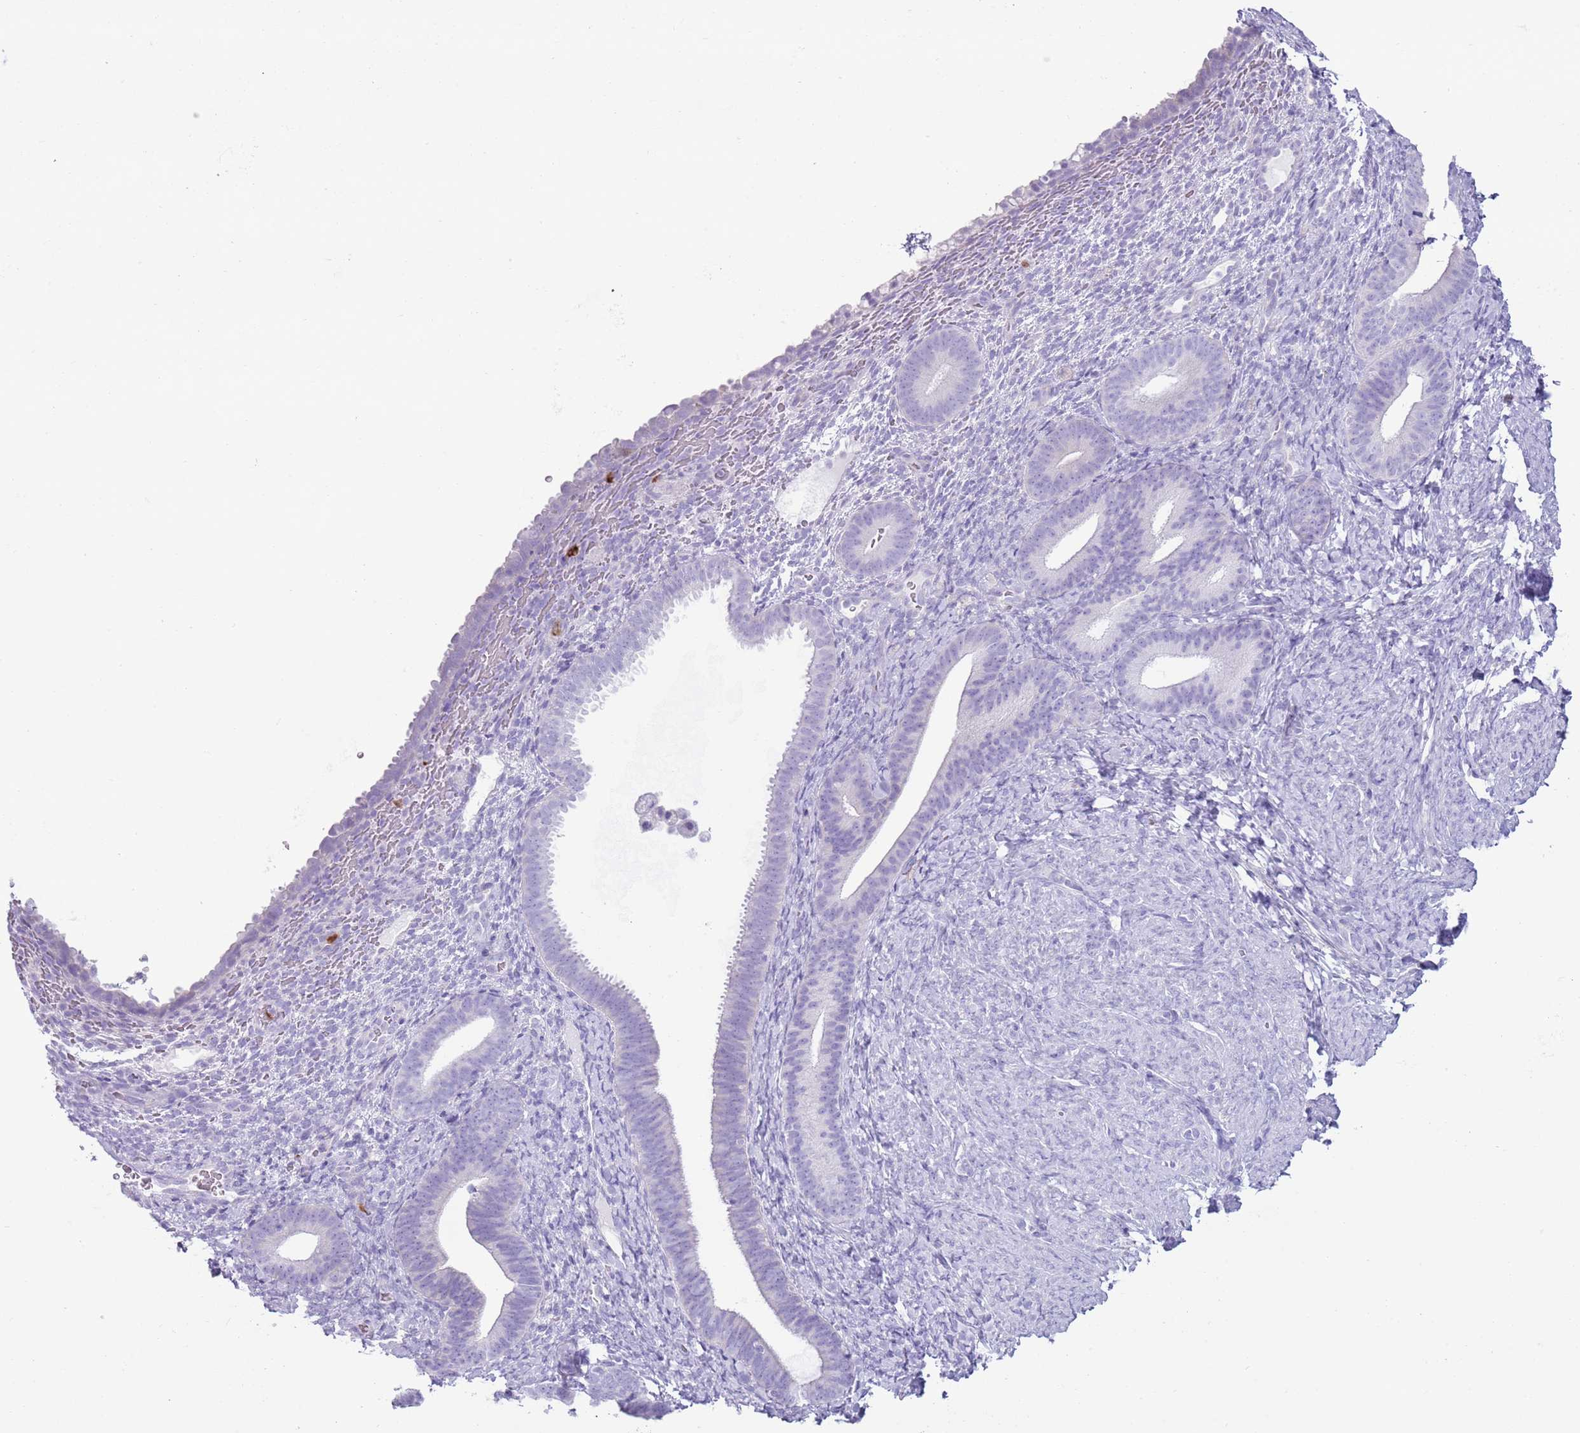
{"staining": {"intensity": "negative", "quantity": "none", "location": "none"}, "tissue": "endometrium", "cell_type": "Cells in endometrial stroma", "image_type": "normal", "snomed": [{"axis": "morphology", "description": "Normal tissue, NOS"}, {"axis": "topography", "description": "Endometrium"}], "caption": "DAB immunohistochemical staining of normal human endometrium exhibits no significant expression in cells in endometrial stroma.", "gene": "CD177", "patient": {"sex": "female", "age": 65}}